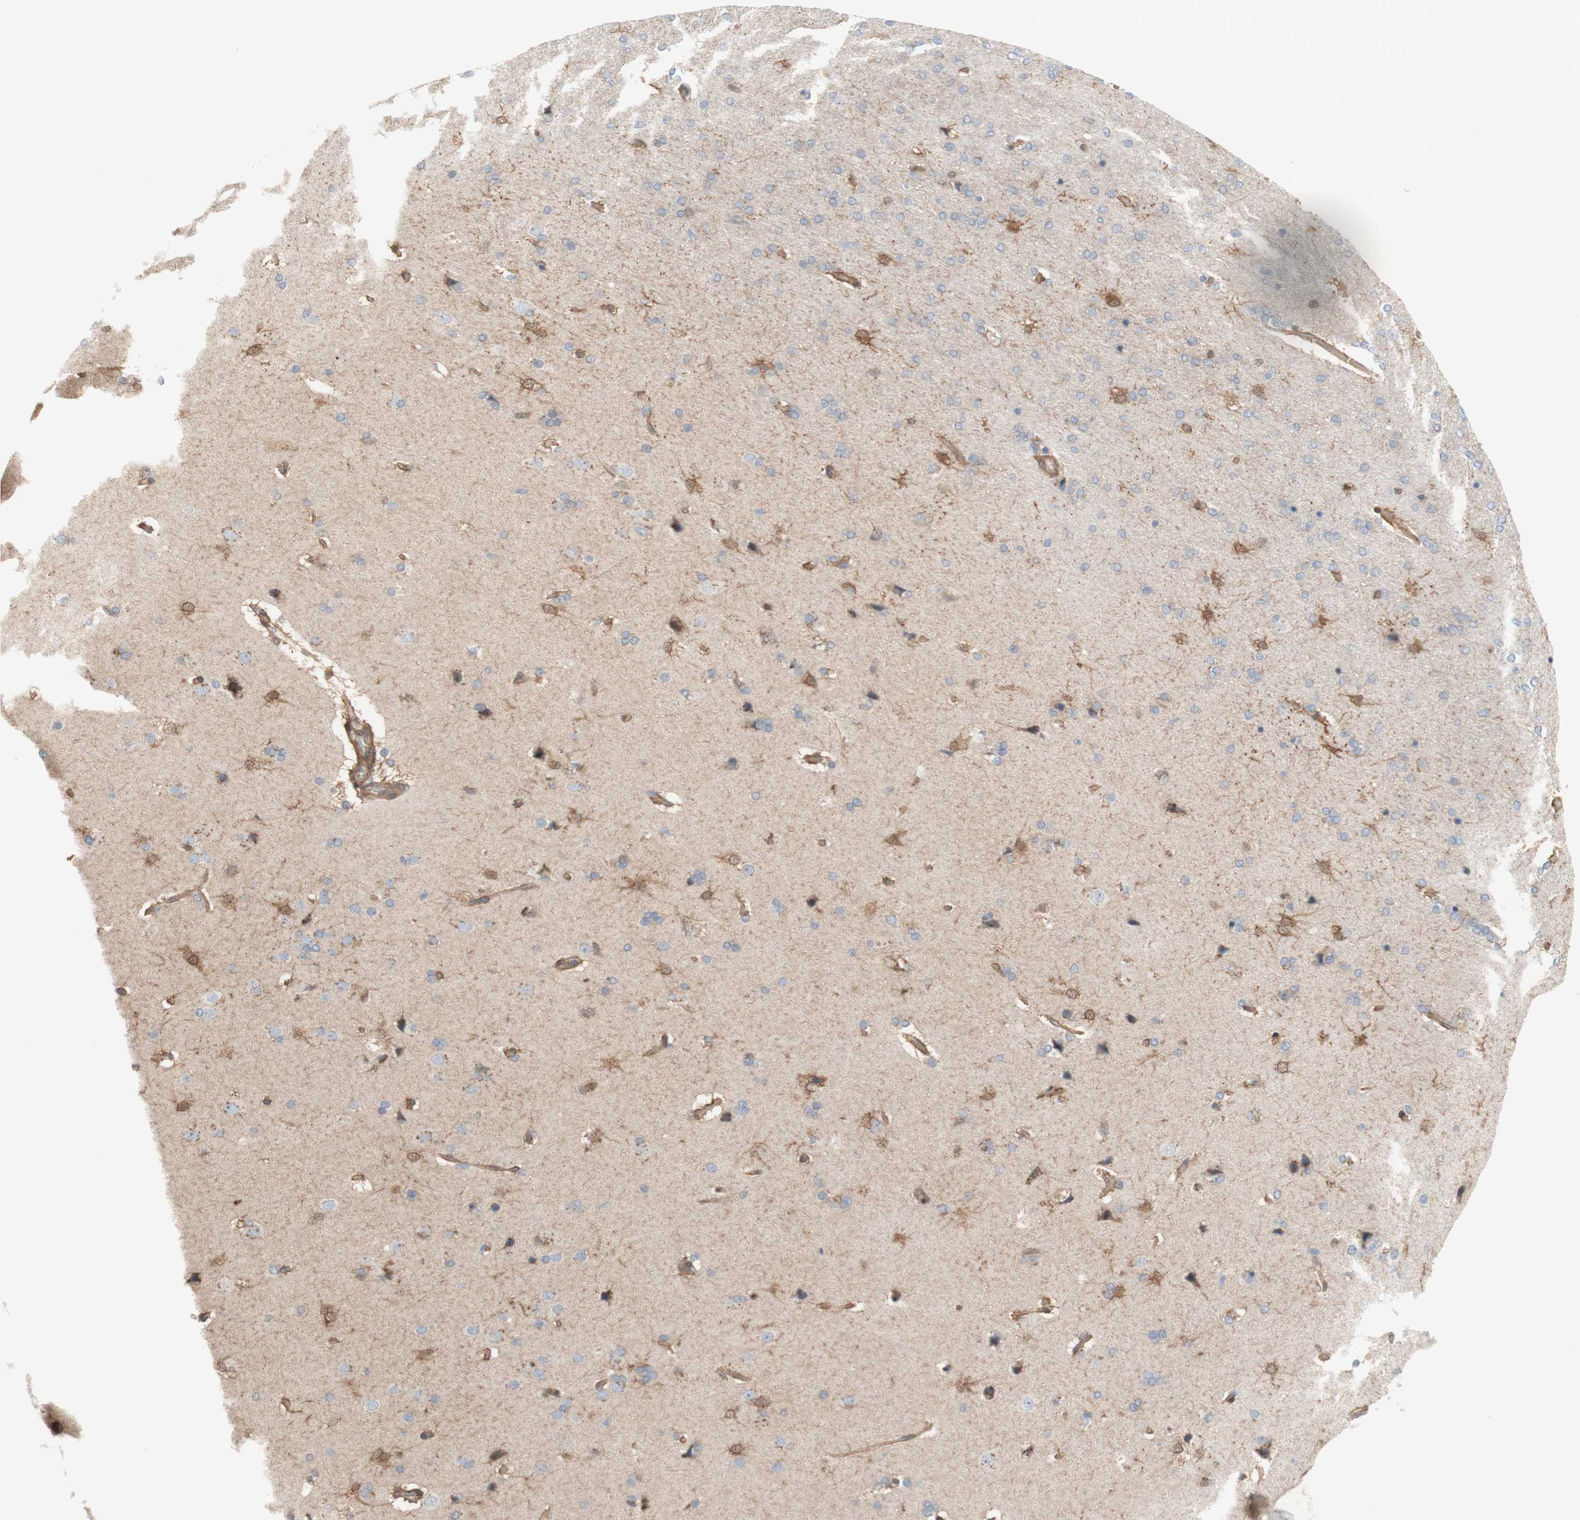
{"staining": {"intensity": "strong", "quantity": ">75%", "location": "cytoplasmic/membranous"}, "tissue": "cerebral cortex", "cell_type": "Endothelial cells", "image_type": "normal", "snomed": [{"axis": "morphology", "description": "Normal tissue, NOS"}, {"axis": "topography", "description": "Cerebral cortex"}], "caption": "Benign cerebral cortex shows strong cytoplasmic/membranous expression in about >75% of endothelial cells.", "gene": "CNN3", "patient": {"sex": "male", "age": 62}}